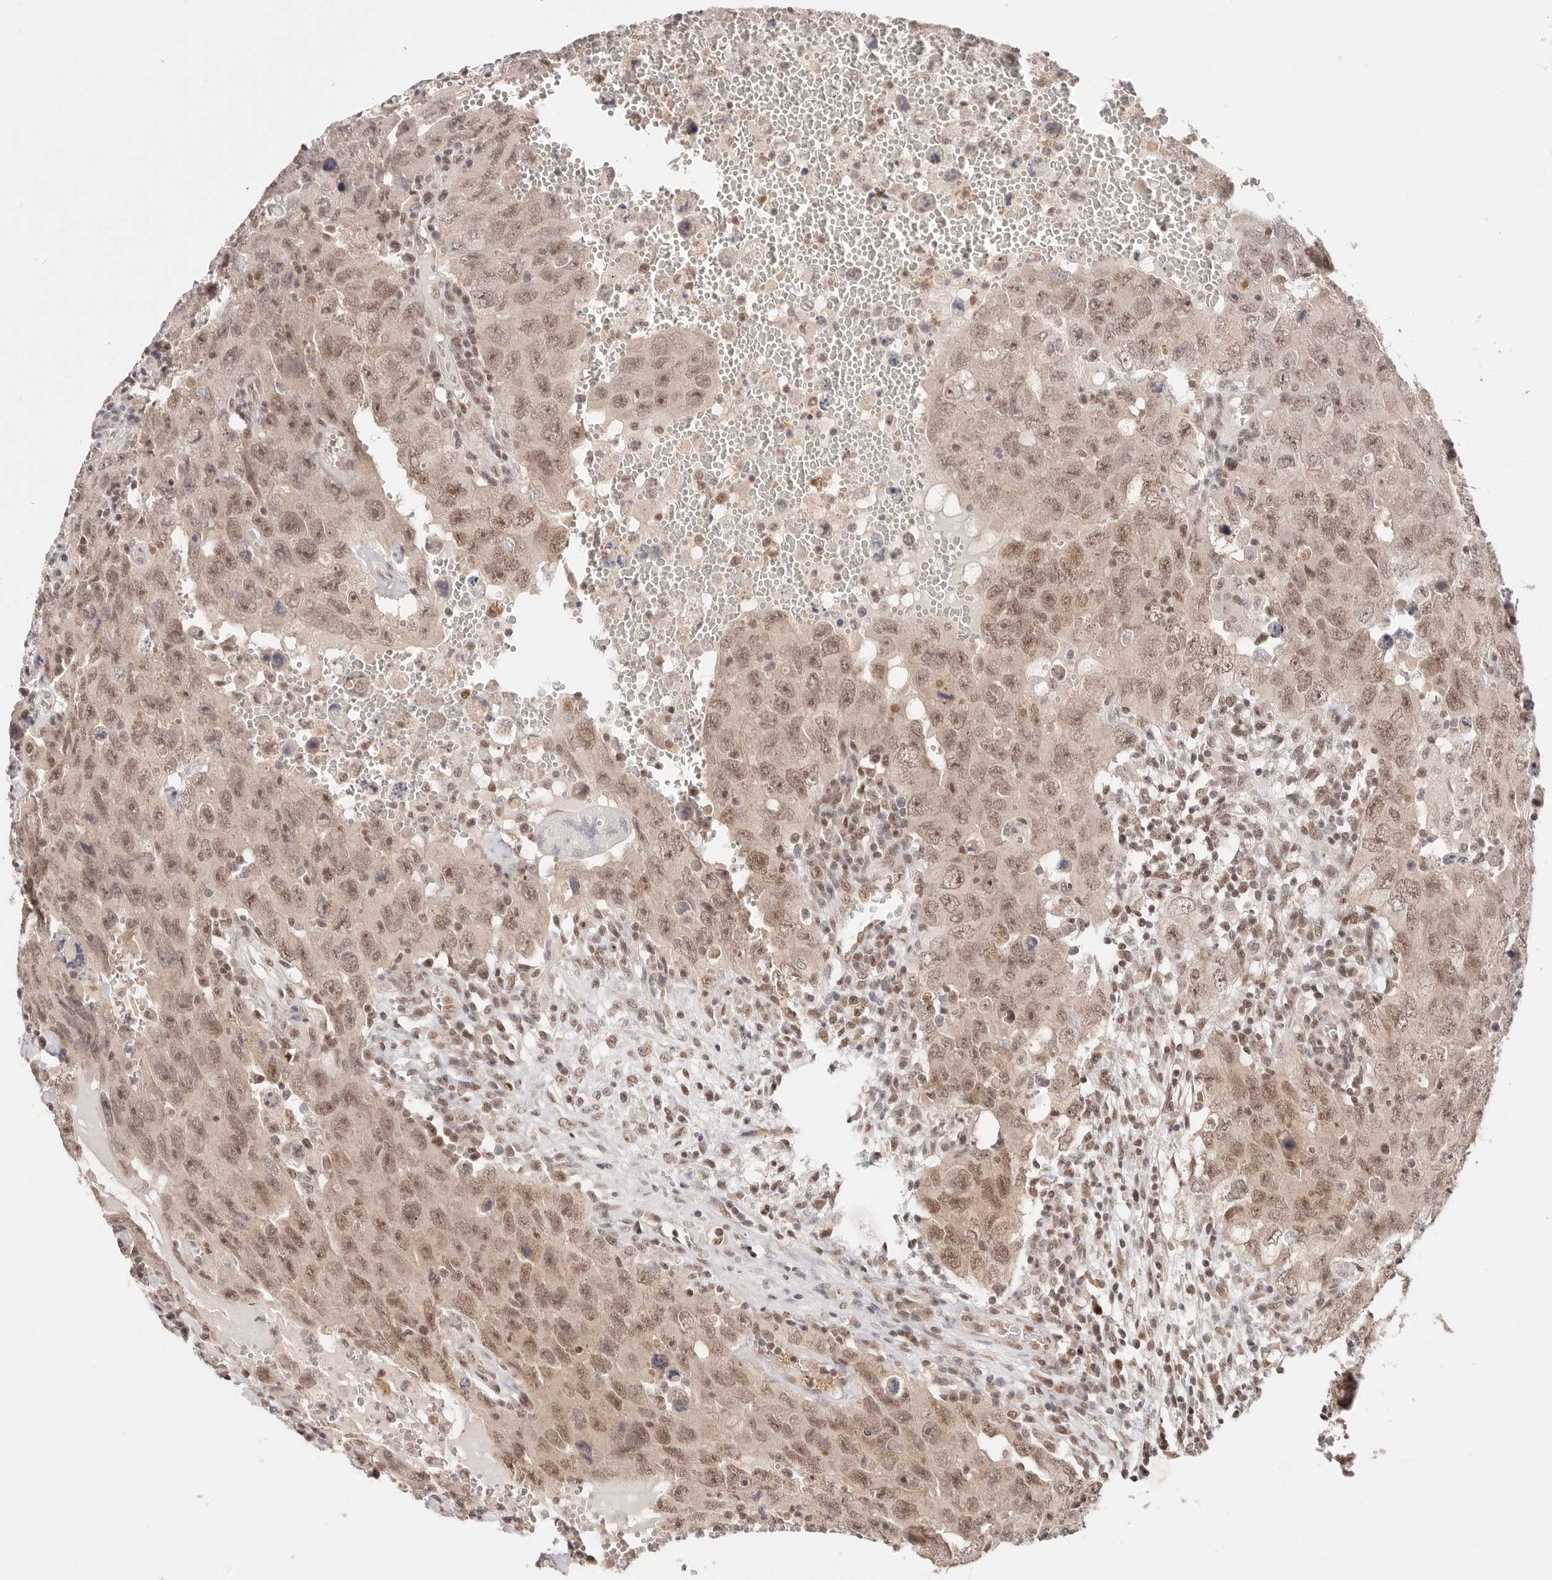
{"staining": {"intensity": "moderate", "quantity": ">75%", "location": "nuclear"}, "tissue": "testis cancer", "cell_type": "Tumor cells", "image_type": "cancer", "snomed": [{"axis": "morphology", "description": "Carcinoma, Embryonal, NOS"}, {"axis": "topography", "description": "Testis"}], "caption": "Immunohistochemical staining of human testis cancer displays moderate nuclear protein expression in about >75% of tumor cells. The staining is performed using DAB brown chromogen to label protein expression. The nuclei are counter-stained blue using hematoxylin.", "gene": "RFC3", "patient": {"sex": "male", "age": 26}}